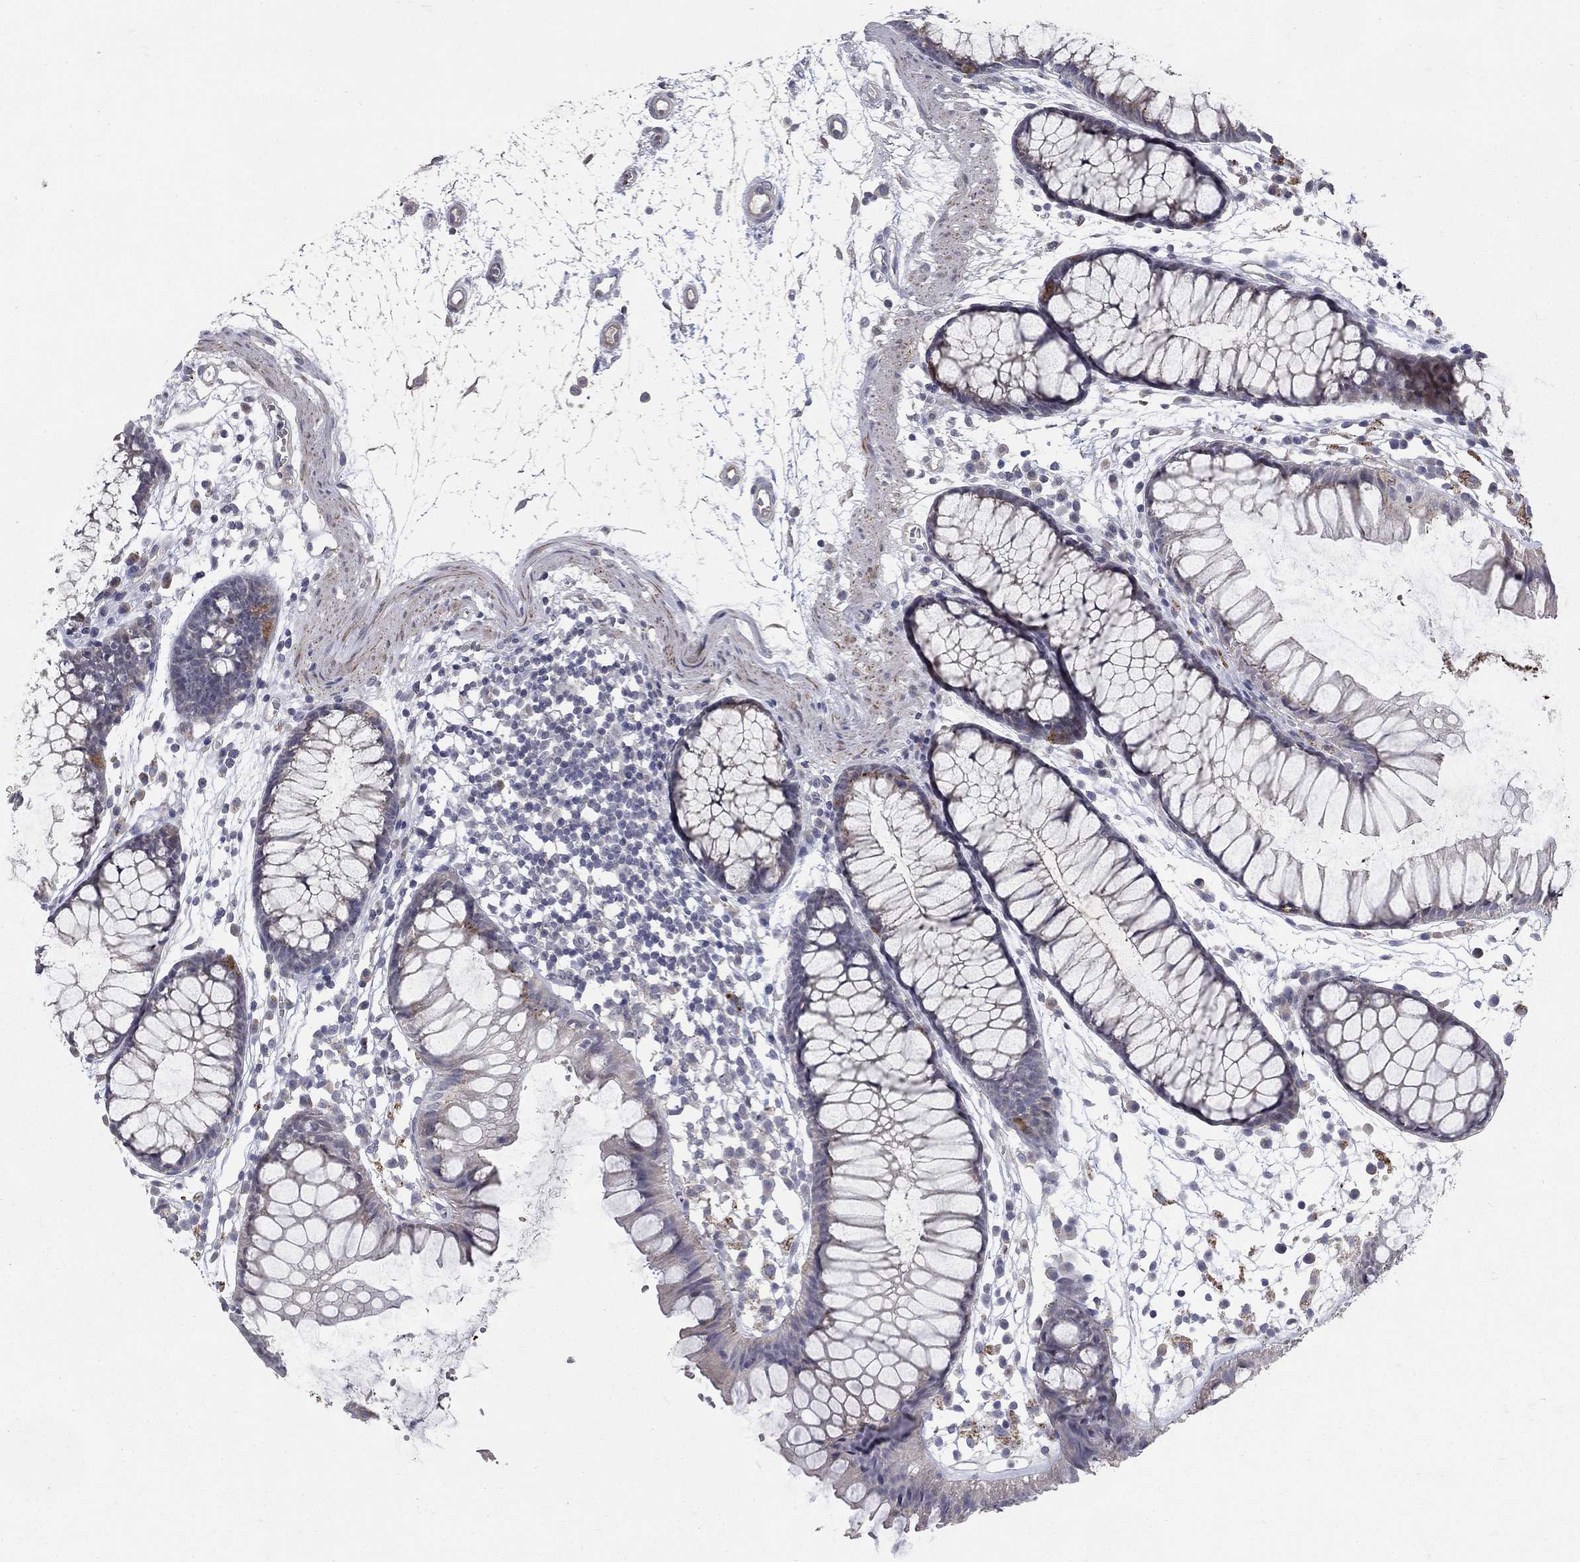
{"staining": {"intensity": "negative", "quantity": "none", "location": "none"}, "tissue": "colon", "cell_type": "Endothelial cells", "image_type": "normal", "snomed": [{"axis": "morphology", "description": "Normal tissue, NOS"}, {"axis": "morphology", "description": "Adenocarcinoma, NOS"}, {"axis": "topography", "description": "Colon"}], "caption": "The histopathology image reveals no staining of endothelial cells in benign colon.", "gene": "FAM3B", "patient": {"sex": "male", "age": 65}}